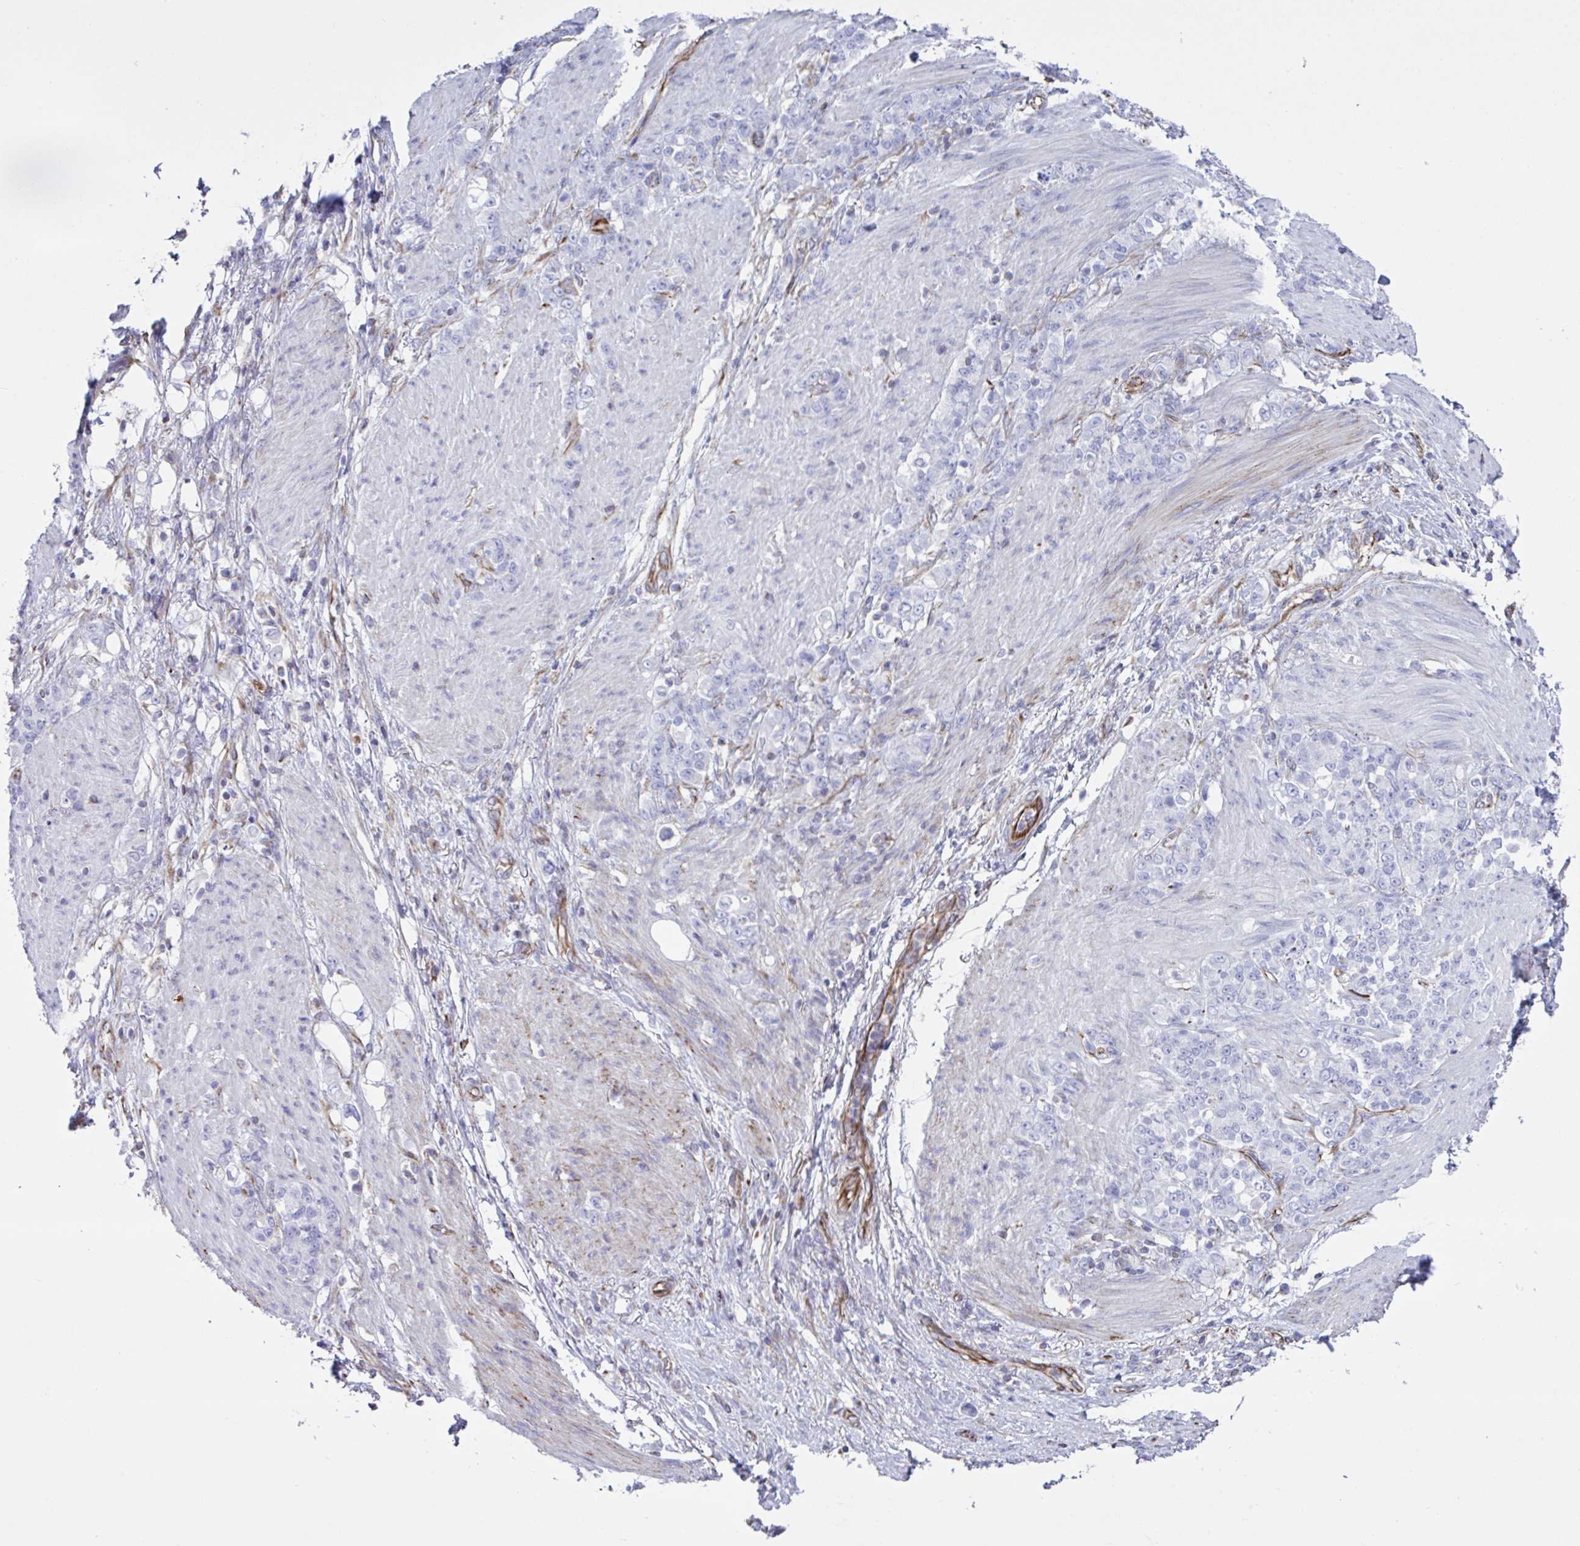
{"staining": {"intensity": "negative", "quantity": "none", "location": "none"}, "tissue": "stomach cancer", "cell_type": "Tumor cells", "image_type": "cancer", "snomed": [{"axis": "morphology", "description": "Adenocarcinoma, NOS"}, {"axis": "topography", "description": "Stomach"}], "caption": "Tumor cells show no significant protein positivity in adenocarcinoma (stomach).", "gene": "TMEM86B", "patient": {"sex": "female", "age": 79}}